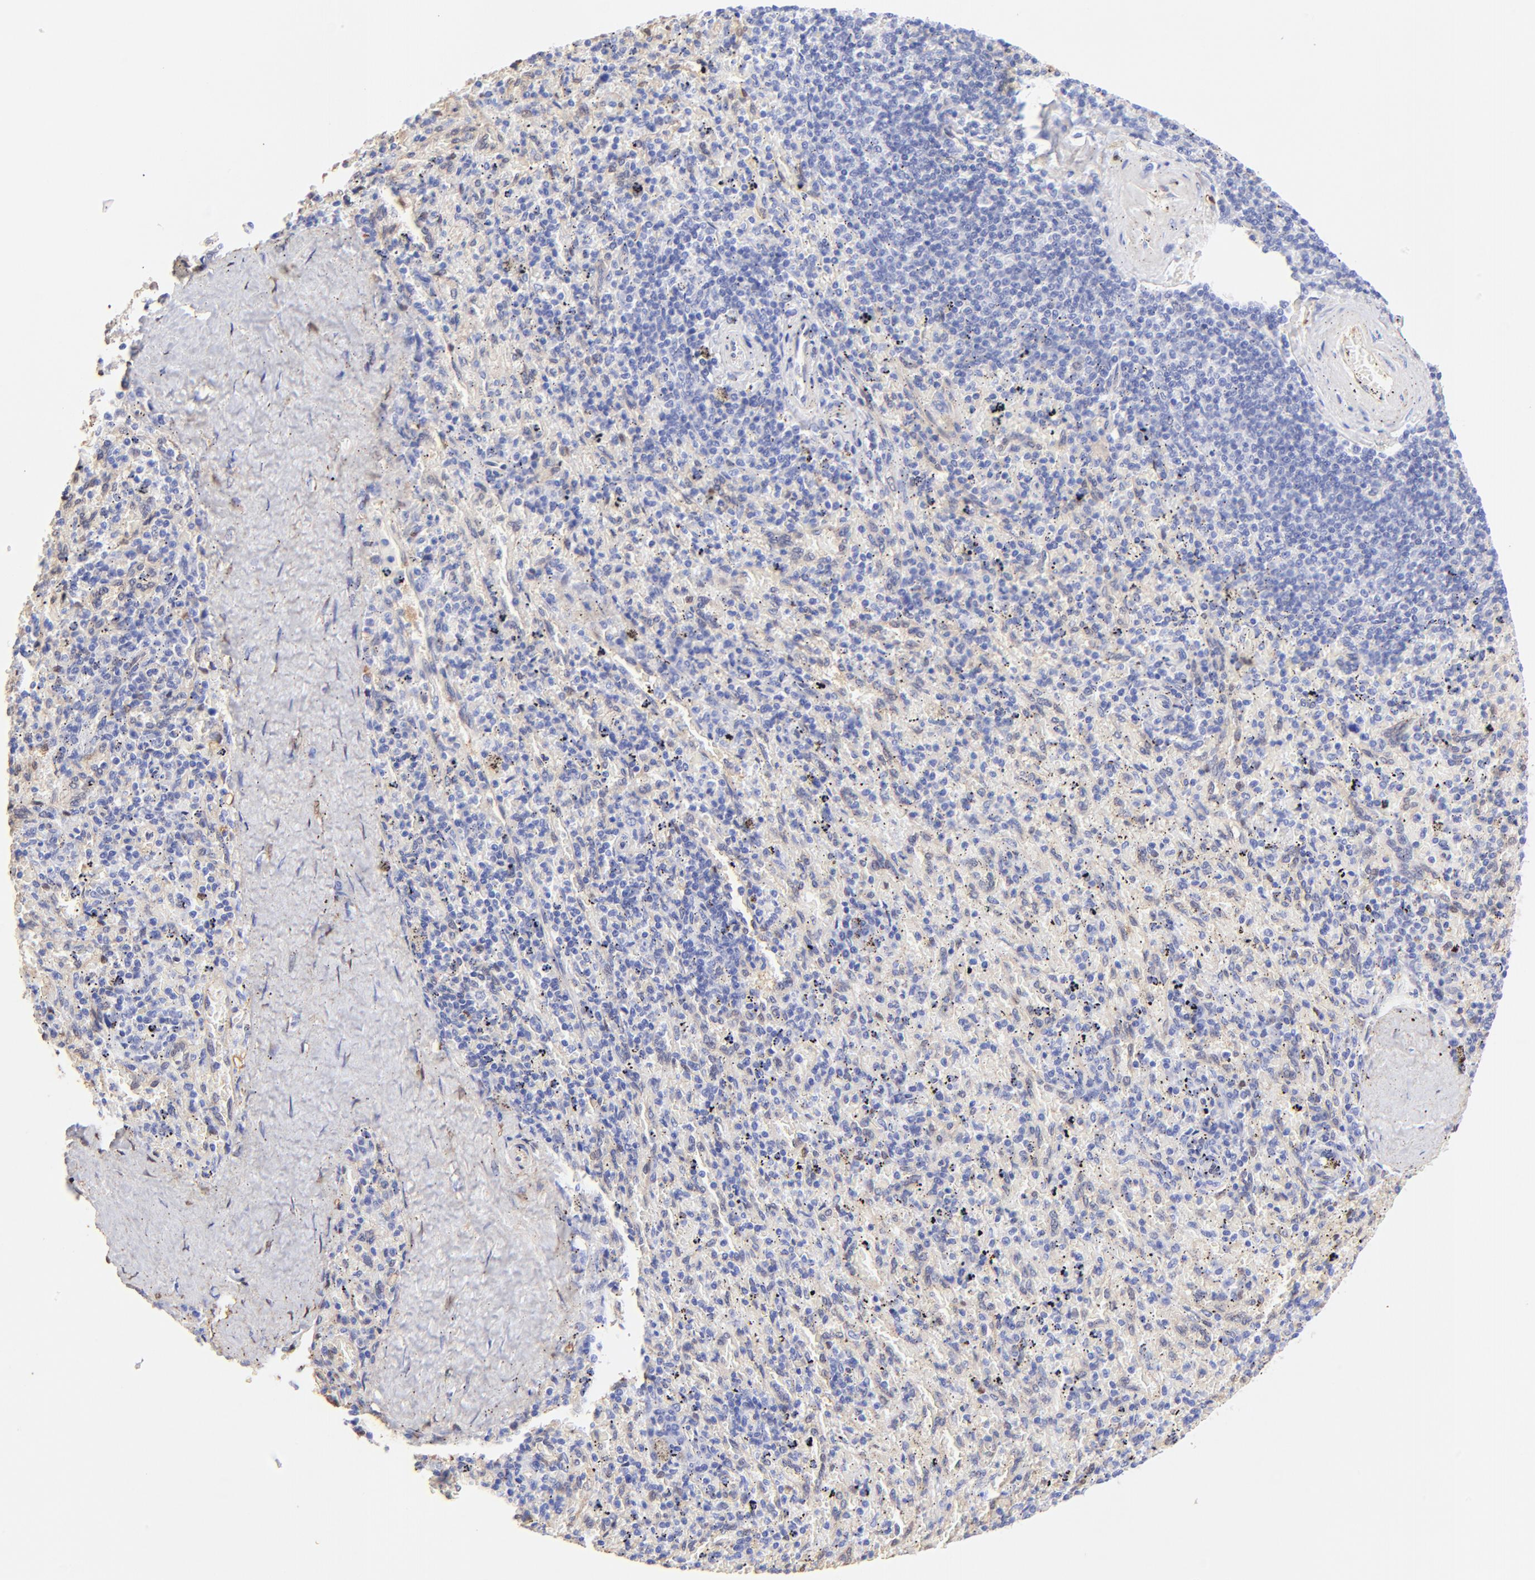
{"staining": {"intensity": "negative", "quantity": "none", "location": "none"}, "tissue": "spleen", "cell_type": "Cells in red pulp", "image_type": "normal", "snomed": [{"axis": "morphology", "description": "Normal tissue, NOS"}, {"axis": "topography", "description": "Spleen"}], "caption": "High power microscopy micrograph of an immunohistochemistry (IHC) histopathology image of benign spleen, revealing no significant positivity in cells in red pulp.", "gene": "ALDH1A1", "patient": {"sex": "female", "age": 43}}